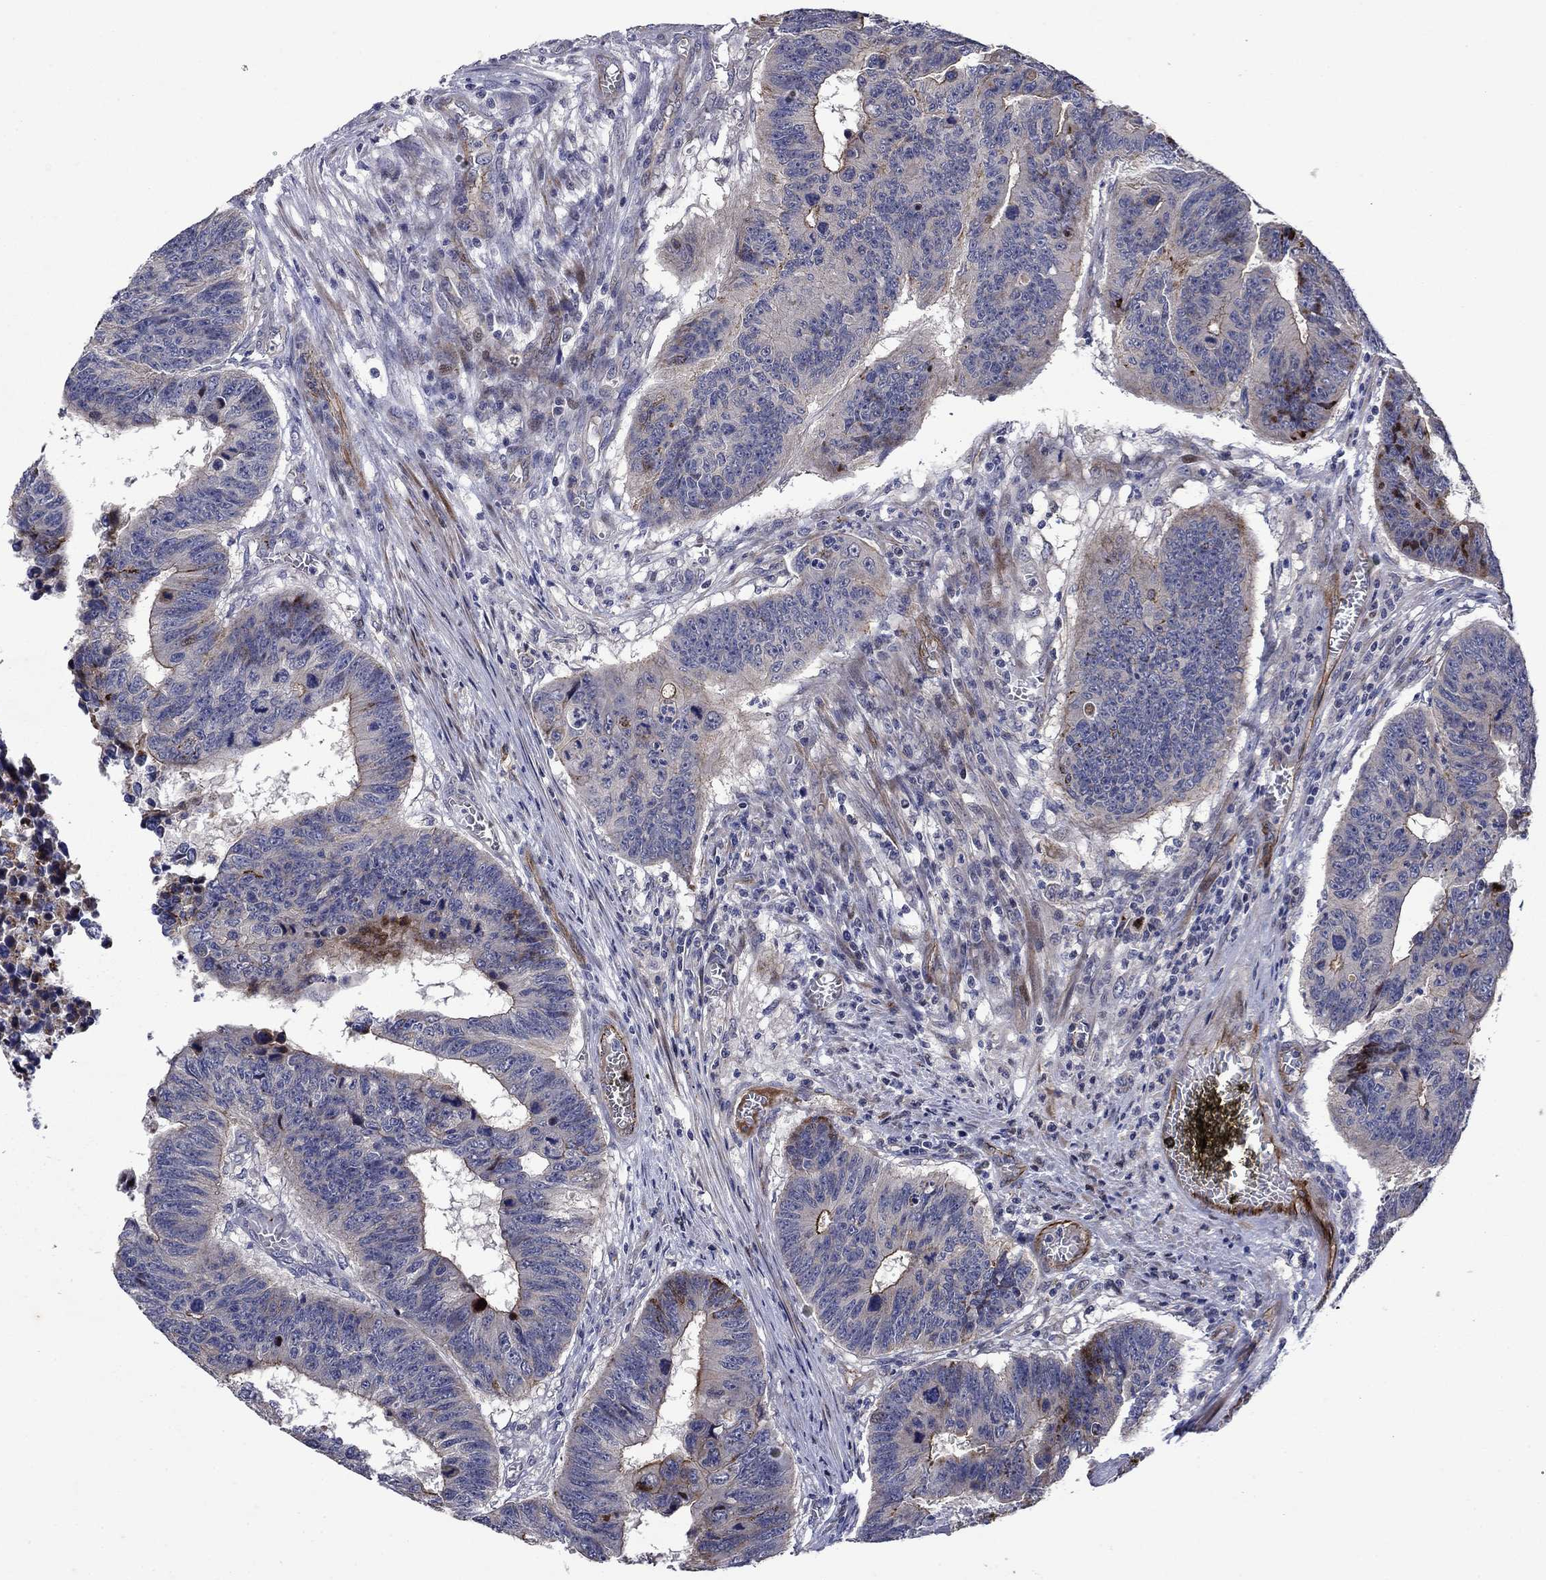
{"staining": {"intensity": "moderate", "quantity": "<25%", "location": "cytoplasmic/membranous"}, "tissue": "colorectal cancer", "cell_type": "Tumor cells", "image_type": "cancer", "snomed": [{"axis": "morphology", "description": "Adenocarcinoma, NOS"}, {"axis": "topography", "description": "Appendix"}, {"axis": "topography", "description": "Colon"}, {"axis": "topography", "description": "Cecum"}, {"axis": "topography", "description": "Colon asc"}], "caption": "Immunohistochemical staining of colorectal cancer (adenocarcinoma) exhibits low levels of moderate cytoplasmic/membranous positivity in approximately <25% of tumor cells.", "gene": "SLC7A1", "patient": {"sex": "female", "age": 85}}